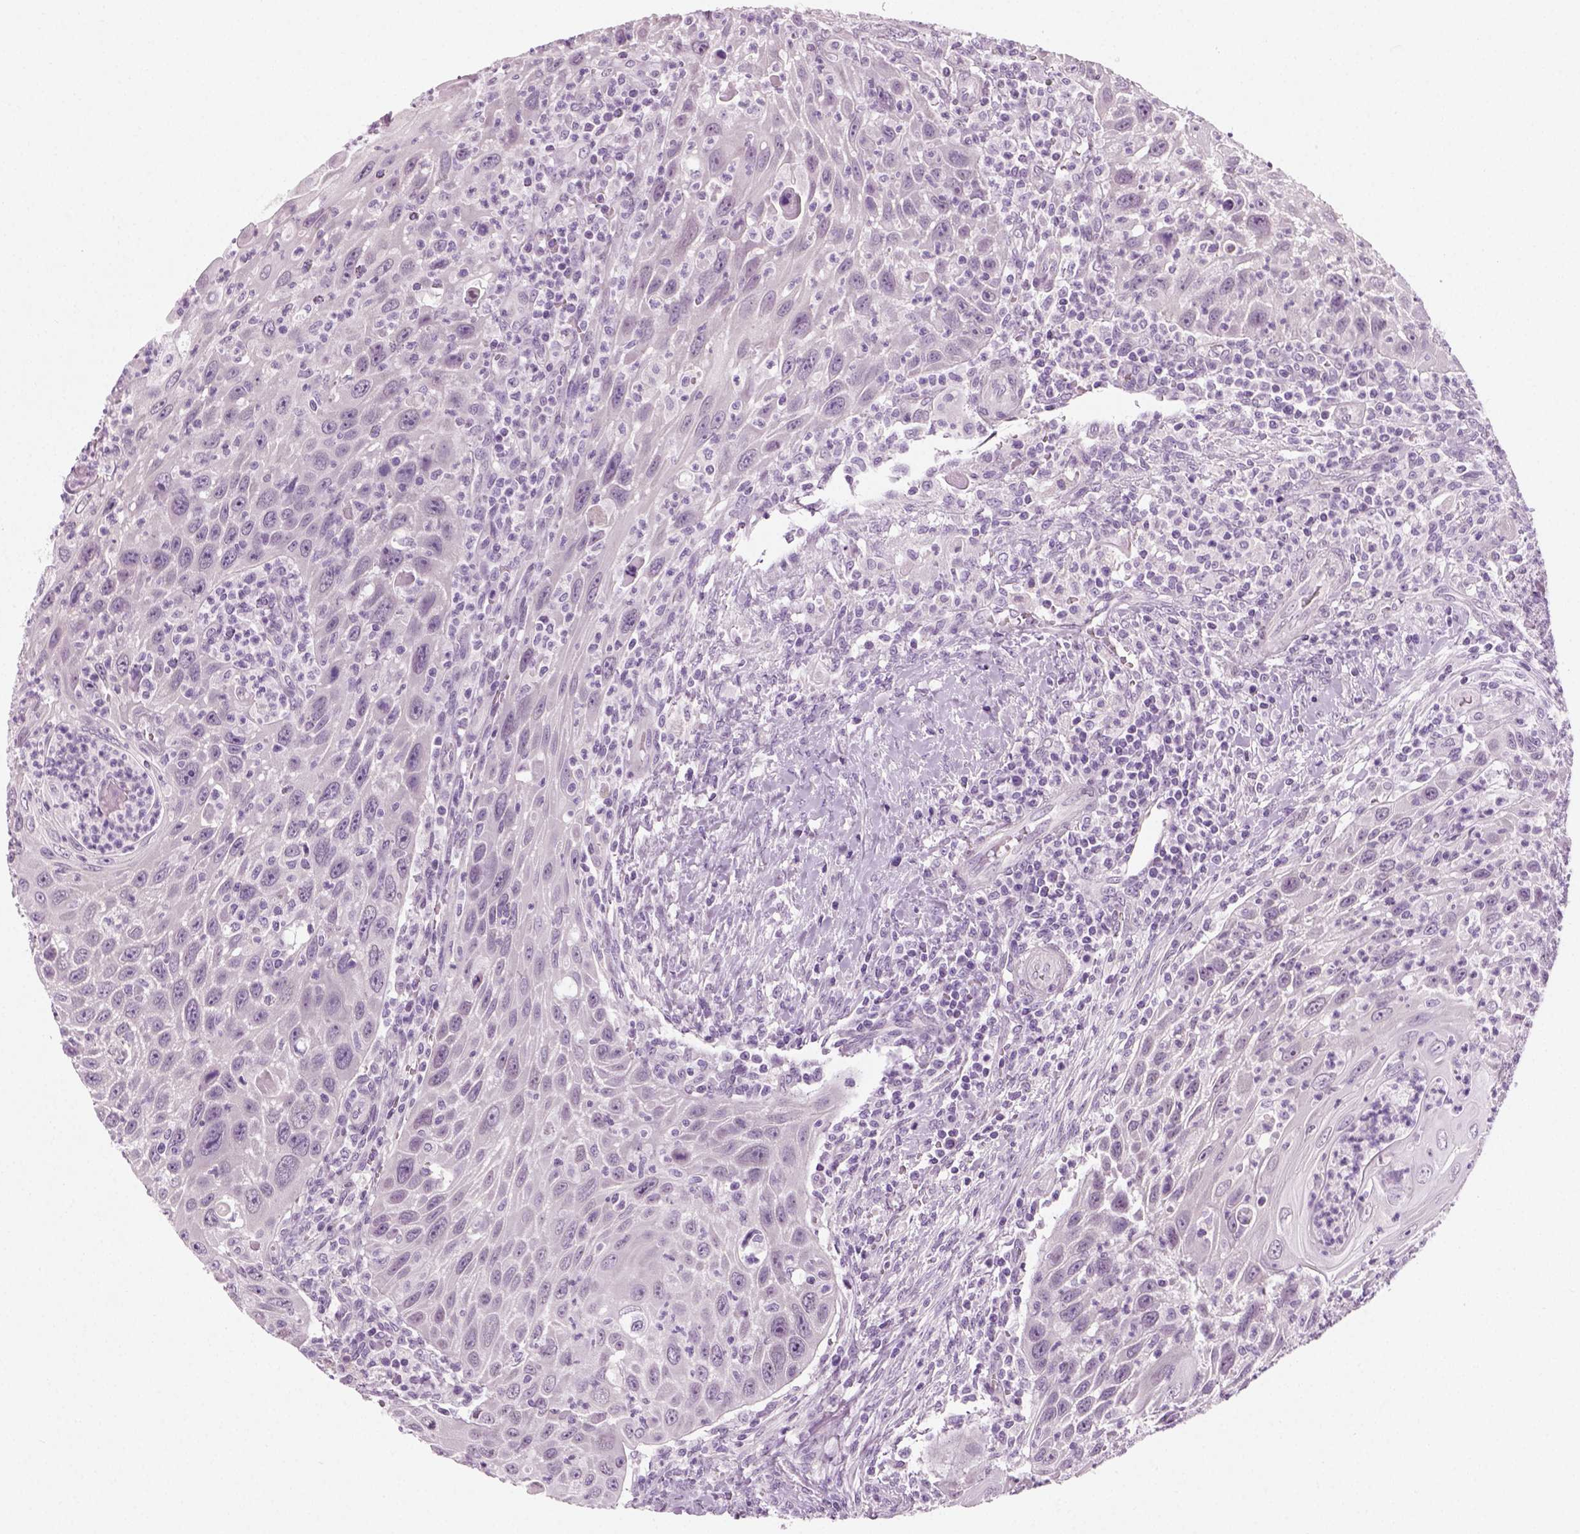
{"staining": {"intensity": "negative", "quantity": "none", "location": "none"}, "tissue": "head and neck cancer", "cell_type": "Tumor cells", "image_type": "cancer", "snomed": [{"axis": "morphology", "description": "Squamous cell carcinoma, NOS"}, {"axis": "topography", "description": "Head-Neck"}], "caption": "Image shows no significant protein staining in tumor cells of head and neck squamous cell carcinoma. (DAB (3,3'-diaminobenzidine) immunohistochemistry, high magnification).", "gene": "SPATA31E1", "patient": {"sex": "male", "age": 69}}